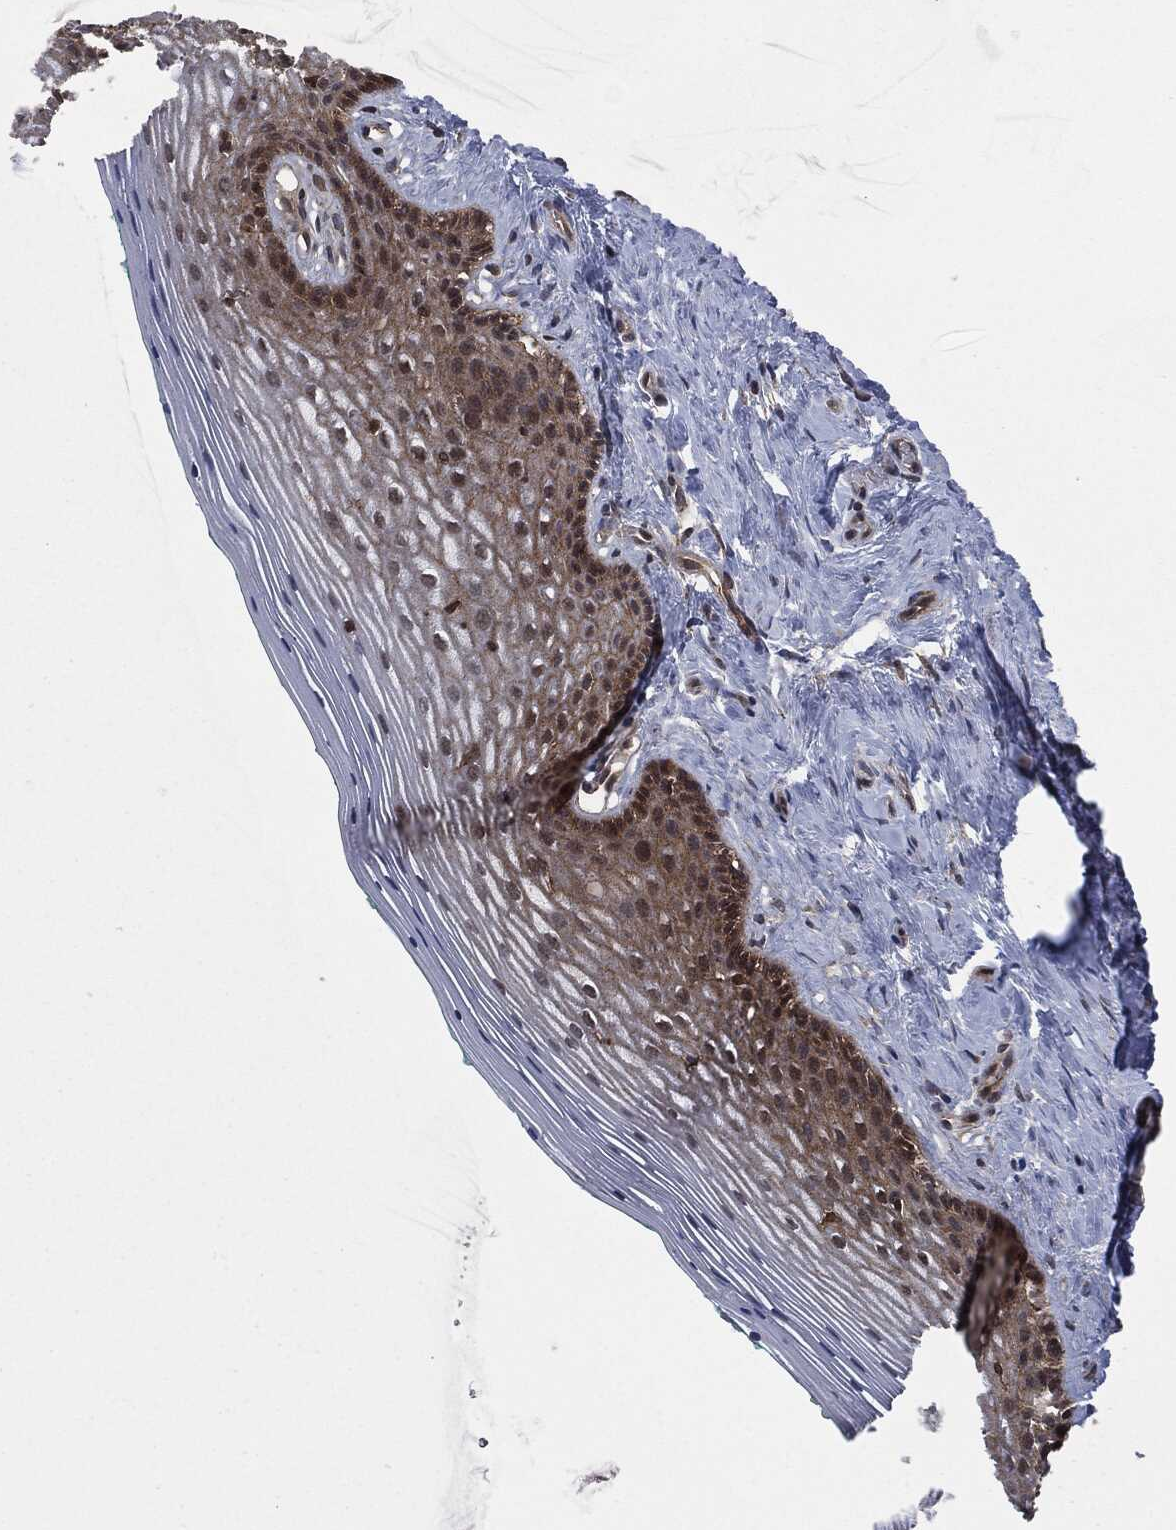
{"staining": {"intensity": "moderate", "quantity": "25%-75%", "location": "cytoplasmic/membranous"}, "tissue": "vagina", "cell_type": "Squamous epithelial cells", "image_type": "normal", "snomed": [{"axis": "morphology", "description": "Normal tissue, NOS"}, {"axis": "topography", "description": "Vagina"}], "caption": "This is an image of immunohistochemistry staining of benign vagina, which shows moderate positivity in the cytoplasmic/membranous of squamous epithelial cells.", "gene": "HRAS", "patient": {"sex": "female", "age": 45}}